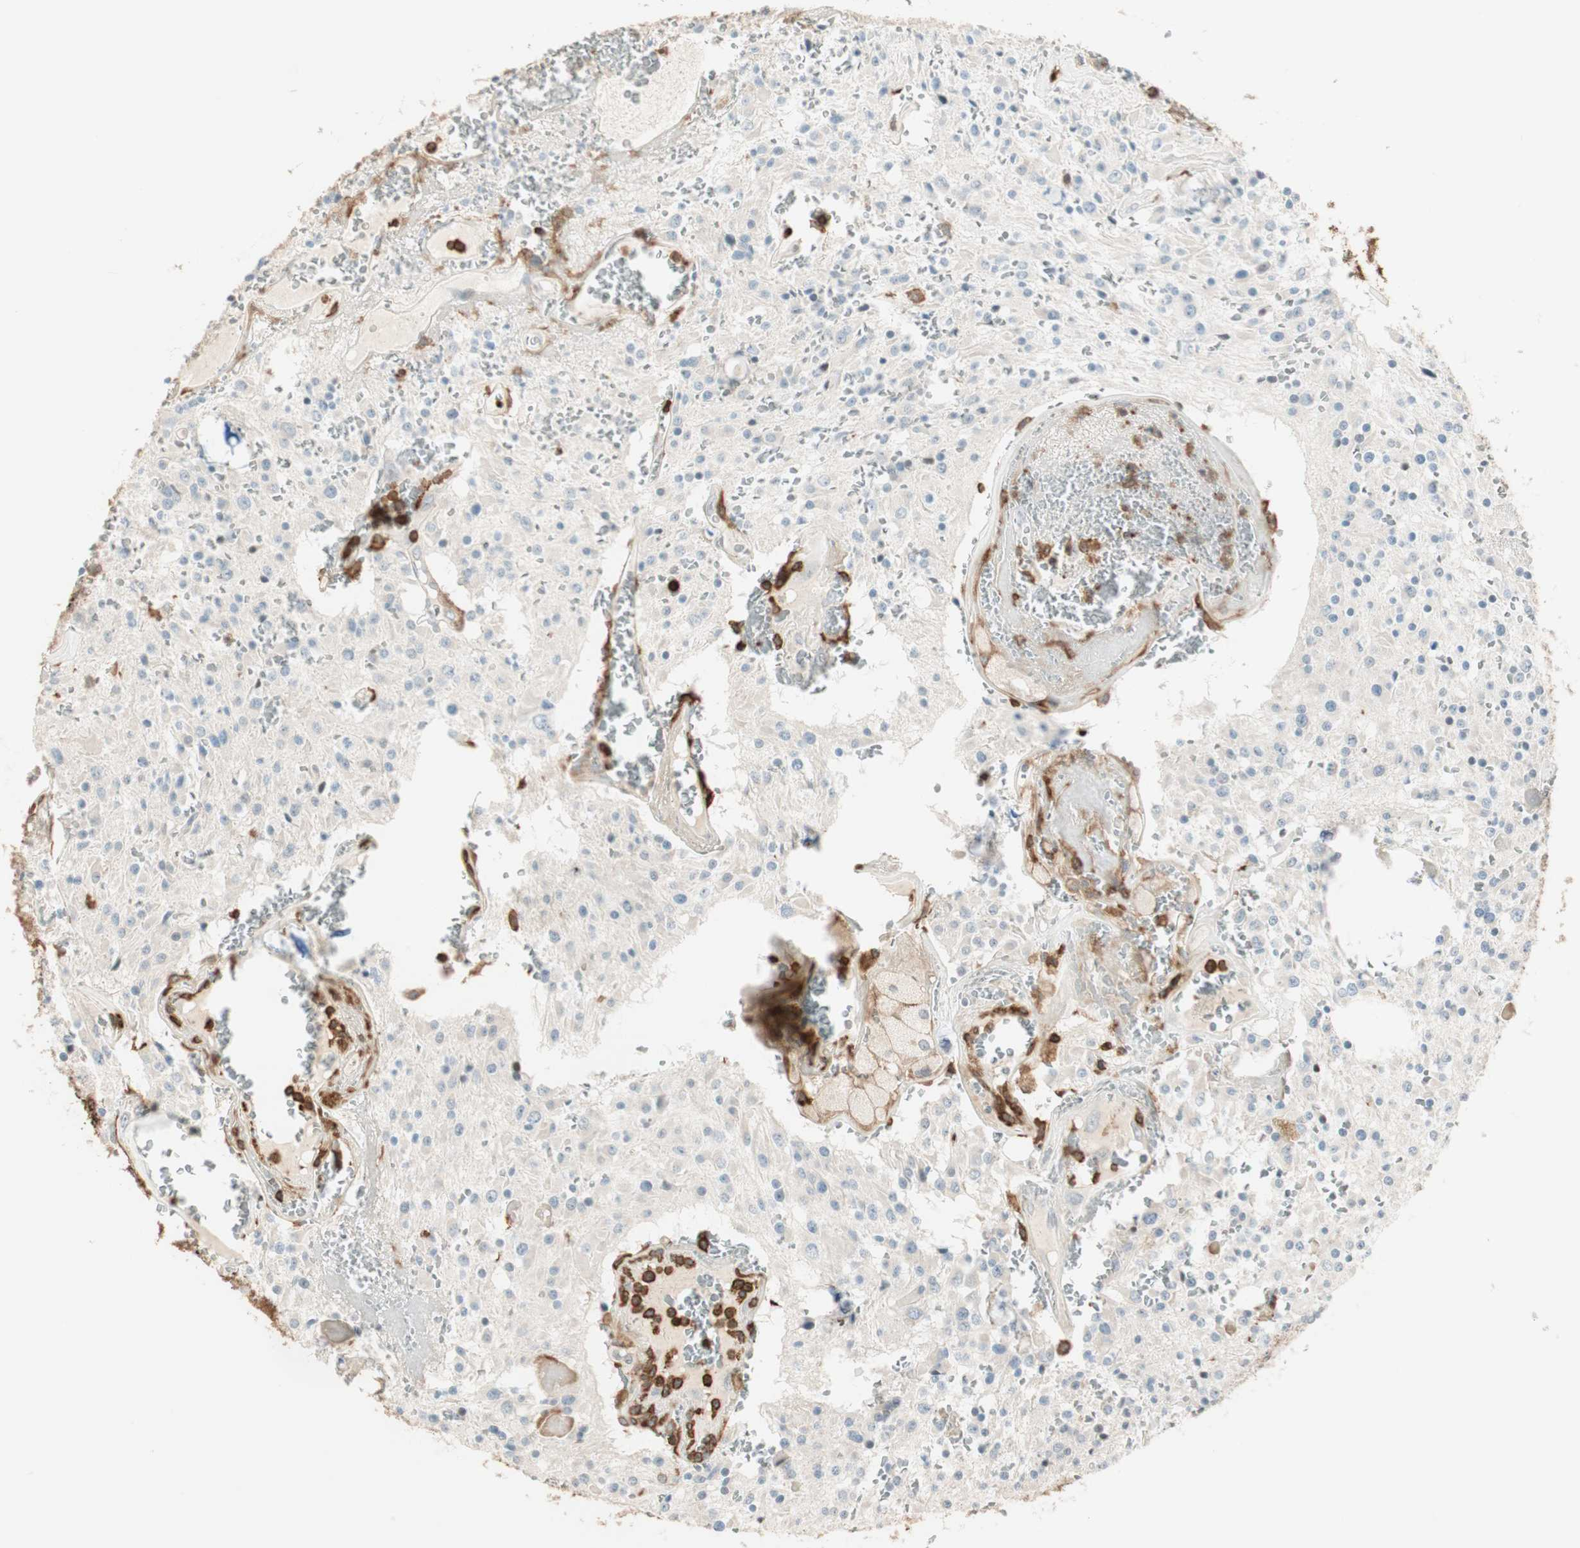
{"staining": {"intensity": "weak", "quantity": "25%-75%", "location": "cytoplasmic/membranous"}, "tissue": "glioma", "cell_type": "Tumor cells", "image_type": "cancer", "snomed": [{"axis": "morphology", "description": "Glioma, malignant, Low grade"}, {"axis": "topography", "description": "Brain"}], "caption": "Protein staining shows weak cytoplasmic/membranous expression in about 25%-75% of tumor cells in glioma.", "gene": "HPGD", "patient": {"sex": "male", "age": 58}}